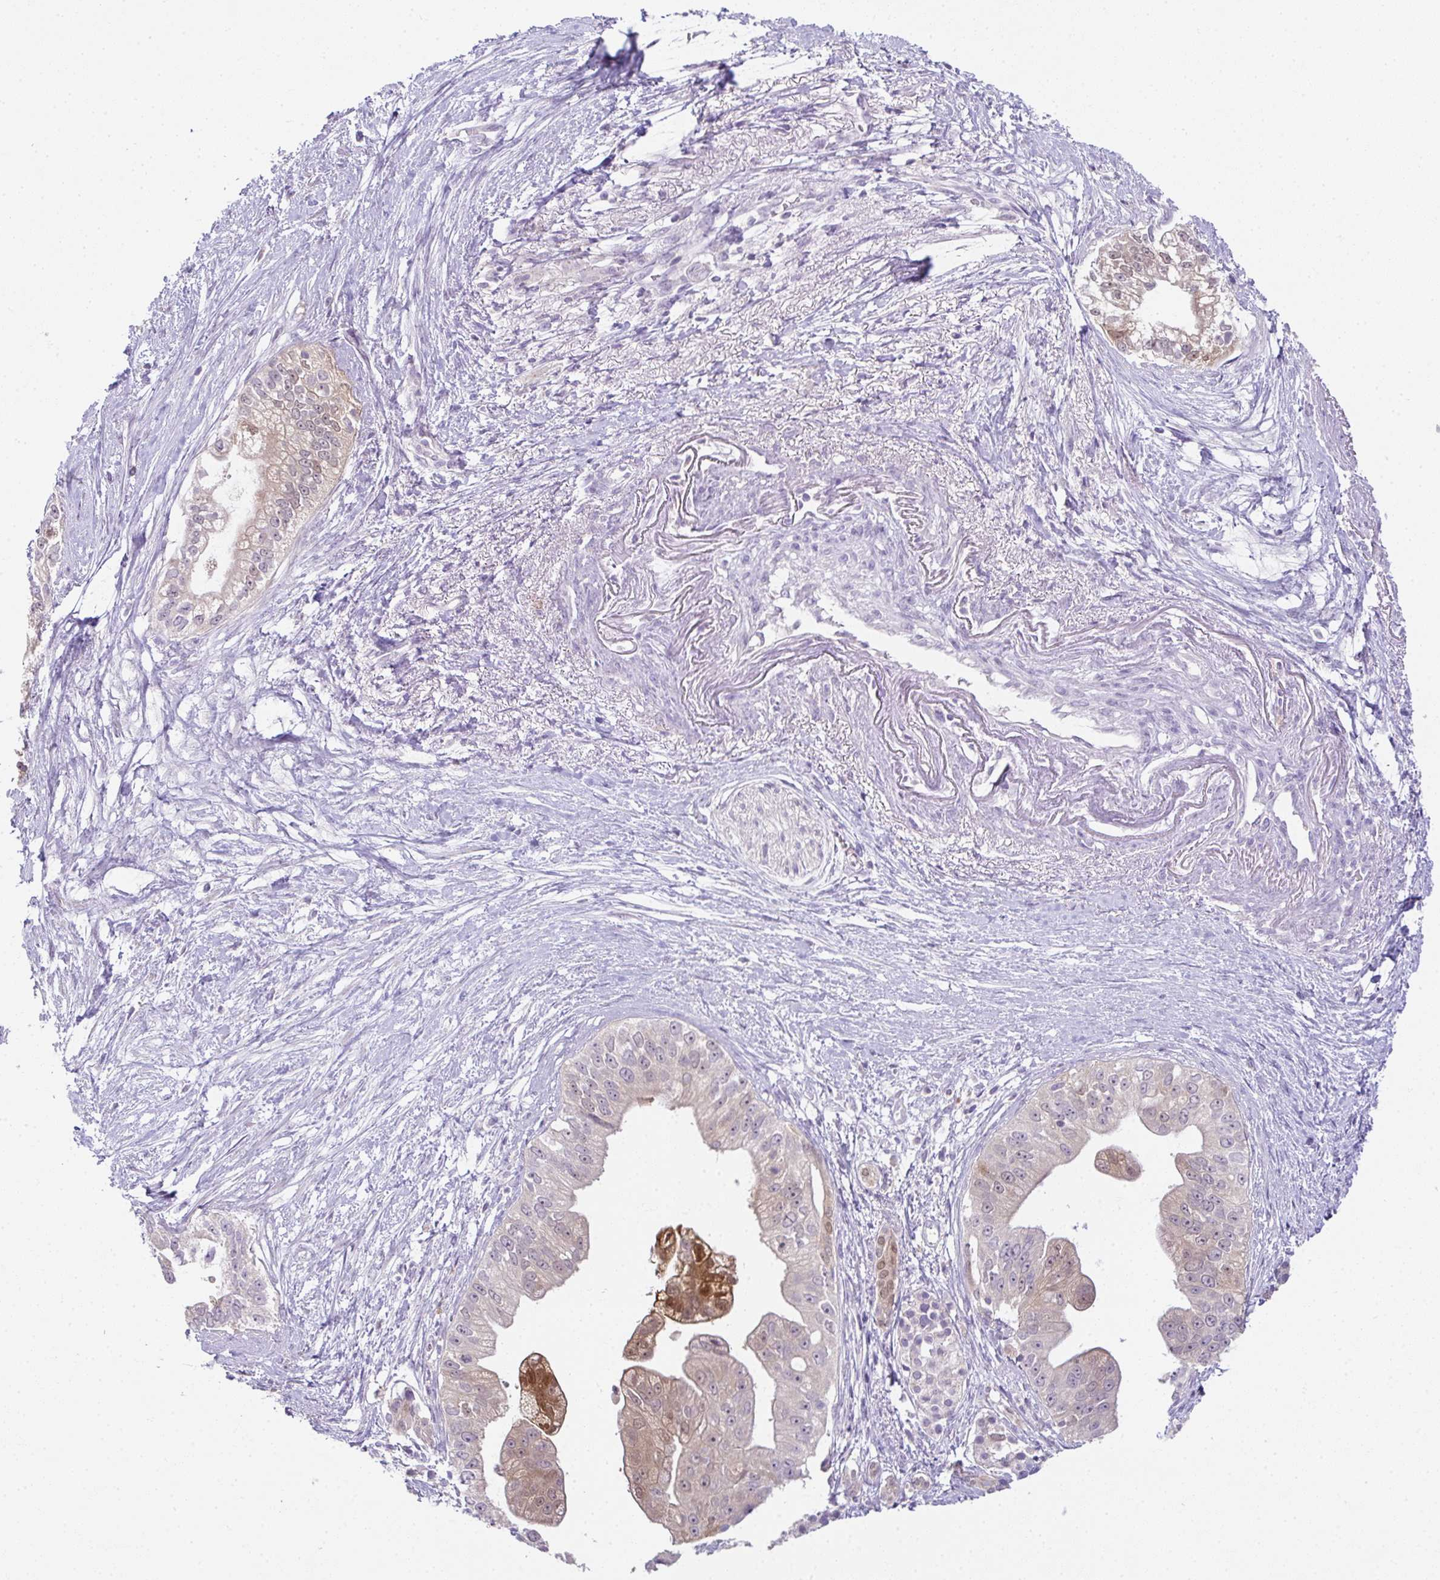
{"staining": {"intensity": "weak", "quantity": "25%-75%", "location": "cytoplasmic/membranous,nuclear"}, "tissue": "pancreatic cancer", "cell_type": "Tumor cells", "image_type": "cancer", "snomed": [{"axis": "morphology", "description": "Adenocarcinoma, NOS"}, {"axis": "topography", "description": "Pancreas"}], "caption": "Protein positivity by immunohistochemistry (IHC) shows weak cytoplasmic/membranous and nuclear expression in about 25%-75% of tumor cells in pancreatic cancer (adenocarcinoma).", "gene": "CMPK1", "patient": {"sex": "male", "age": 70}}